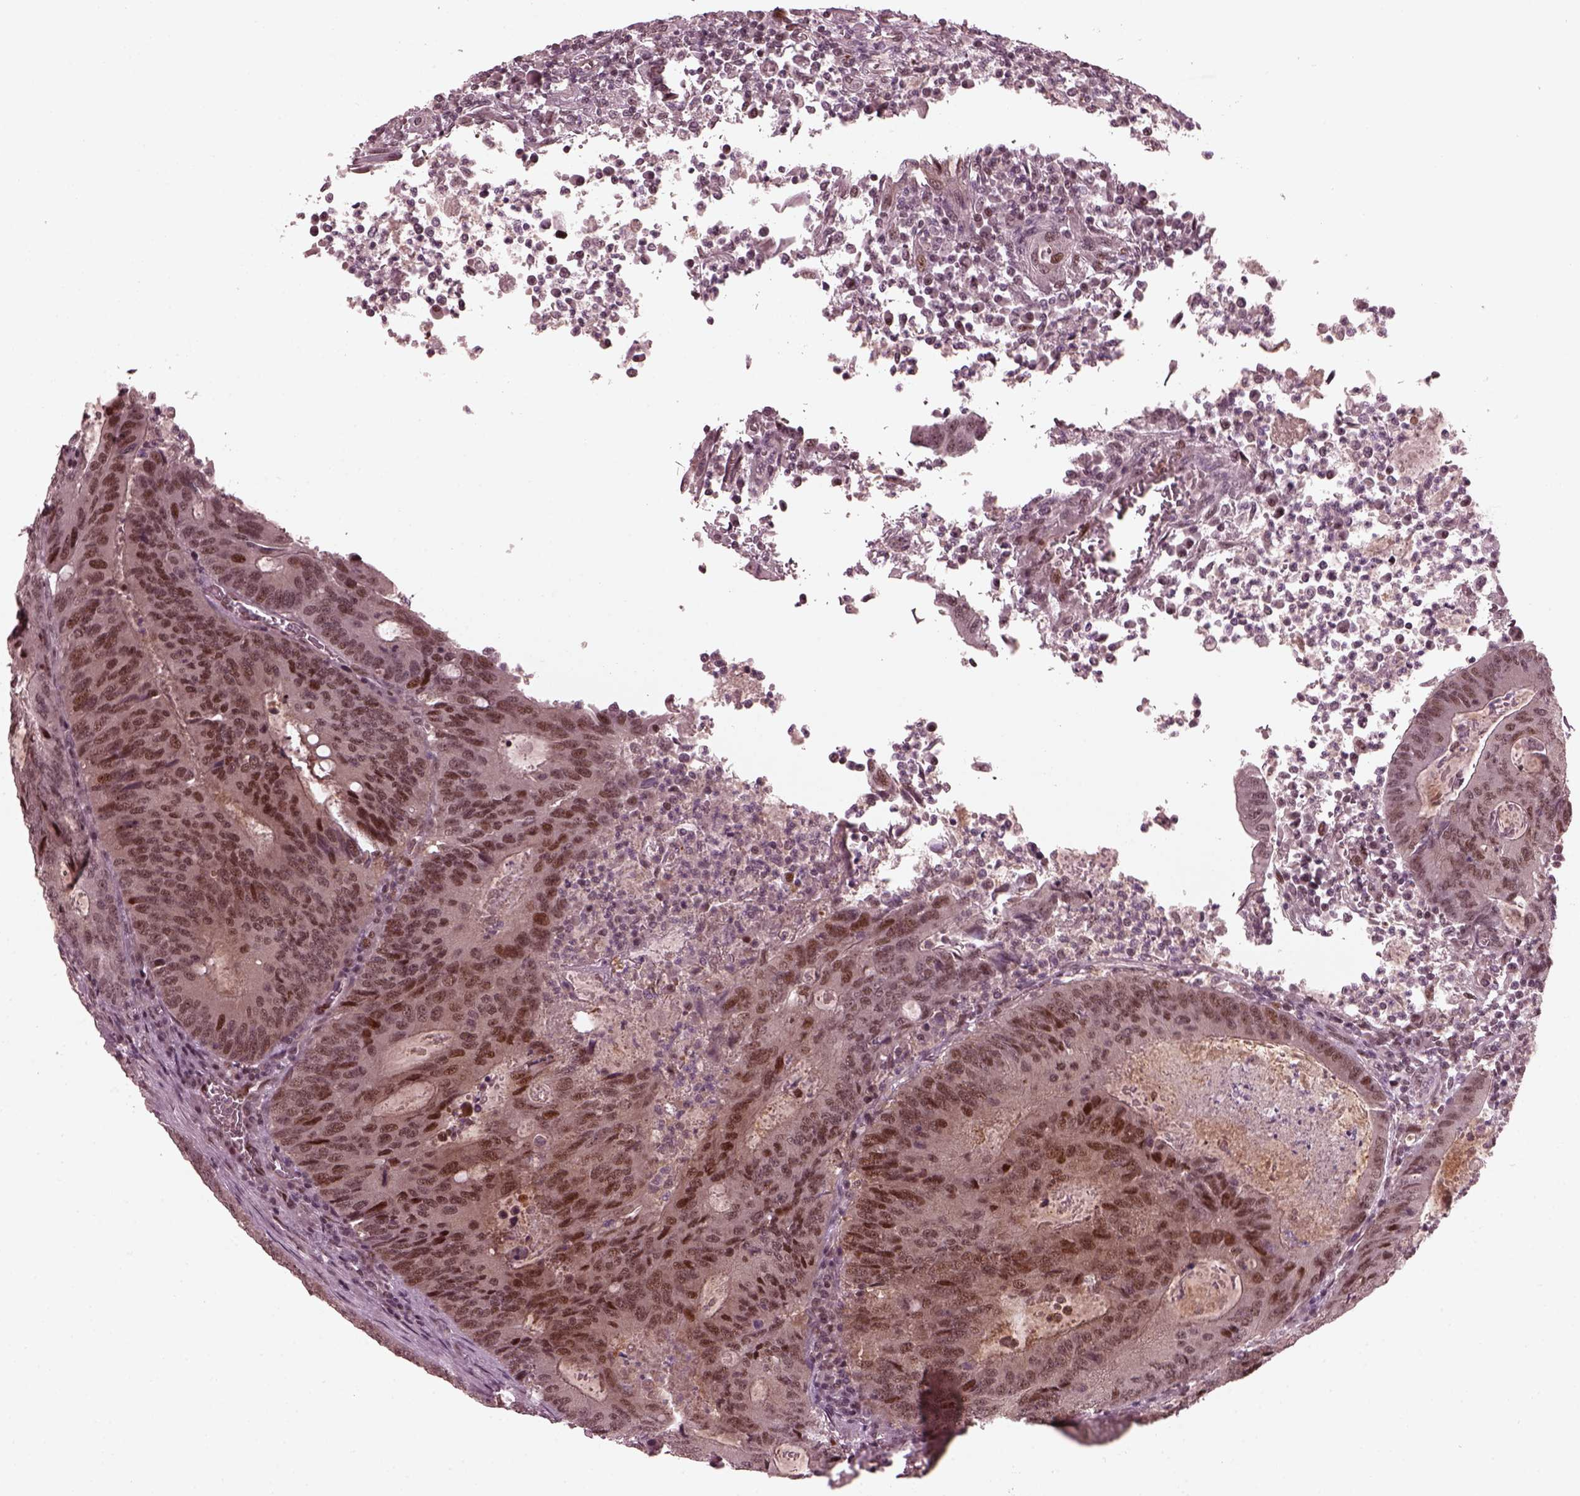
{"staining": {"intensity": "moderate", "quantity": "<25%", "location": "nuclear"}, "tissue": "colorectal cancer", "cell_type": "Tumor cells", "image_type": "cancer", "snomed": [{"axis": "morphology", "description": "Adenocarcinoma, NOS"}, {"axis": "topography", "description": "Colon"}], "caption": "About <25% of tumor cells in colorectal cancer (adenocarcinoma) demonstrate moderate nuclear protein staining as visualized by brown immunohistochemical staining.", "gene": "TRIB3", "patient": {"sex": "male", "age": 67}}